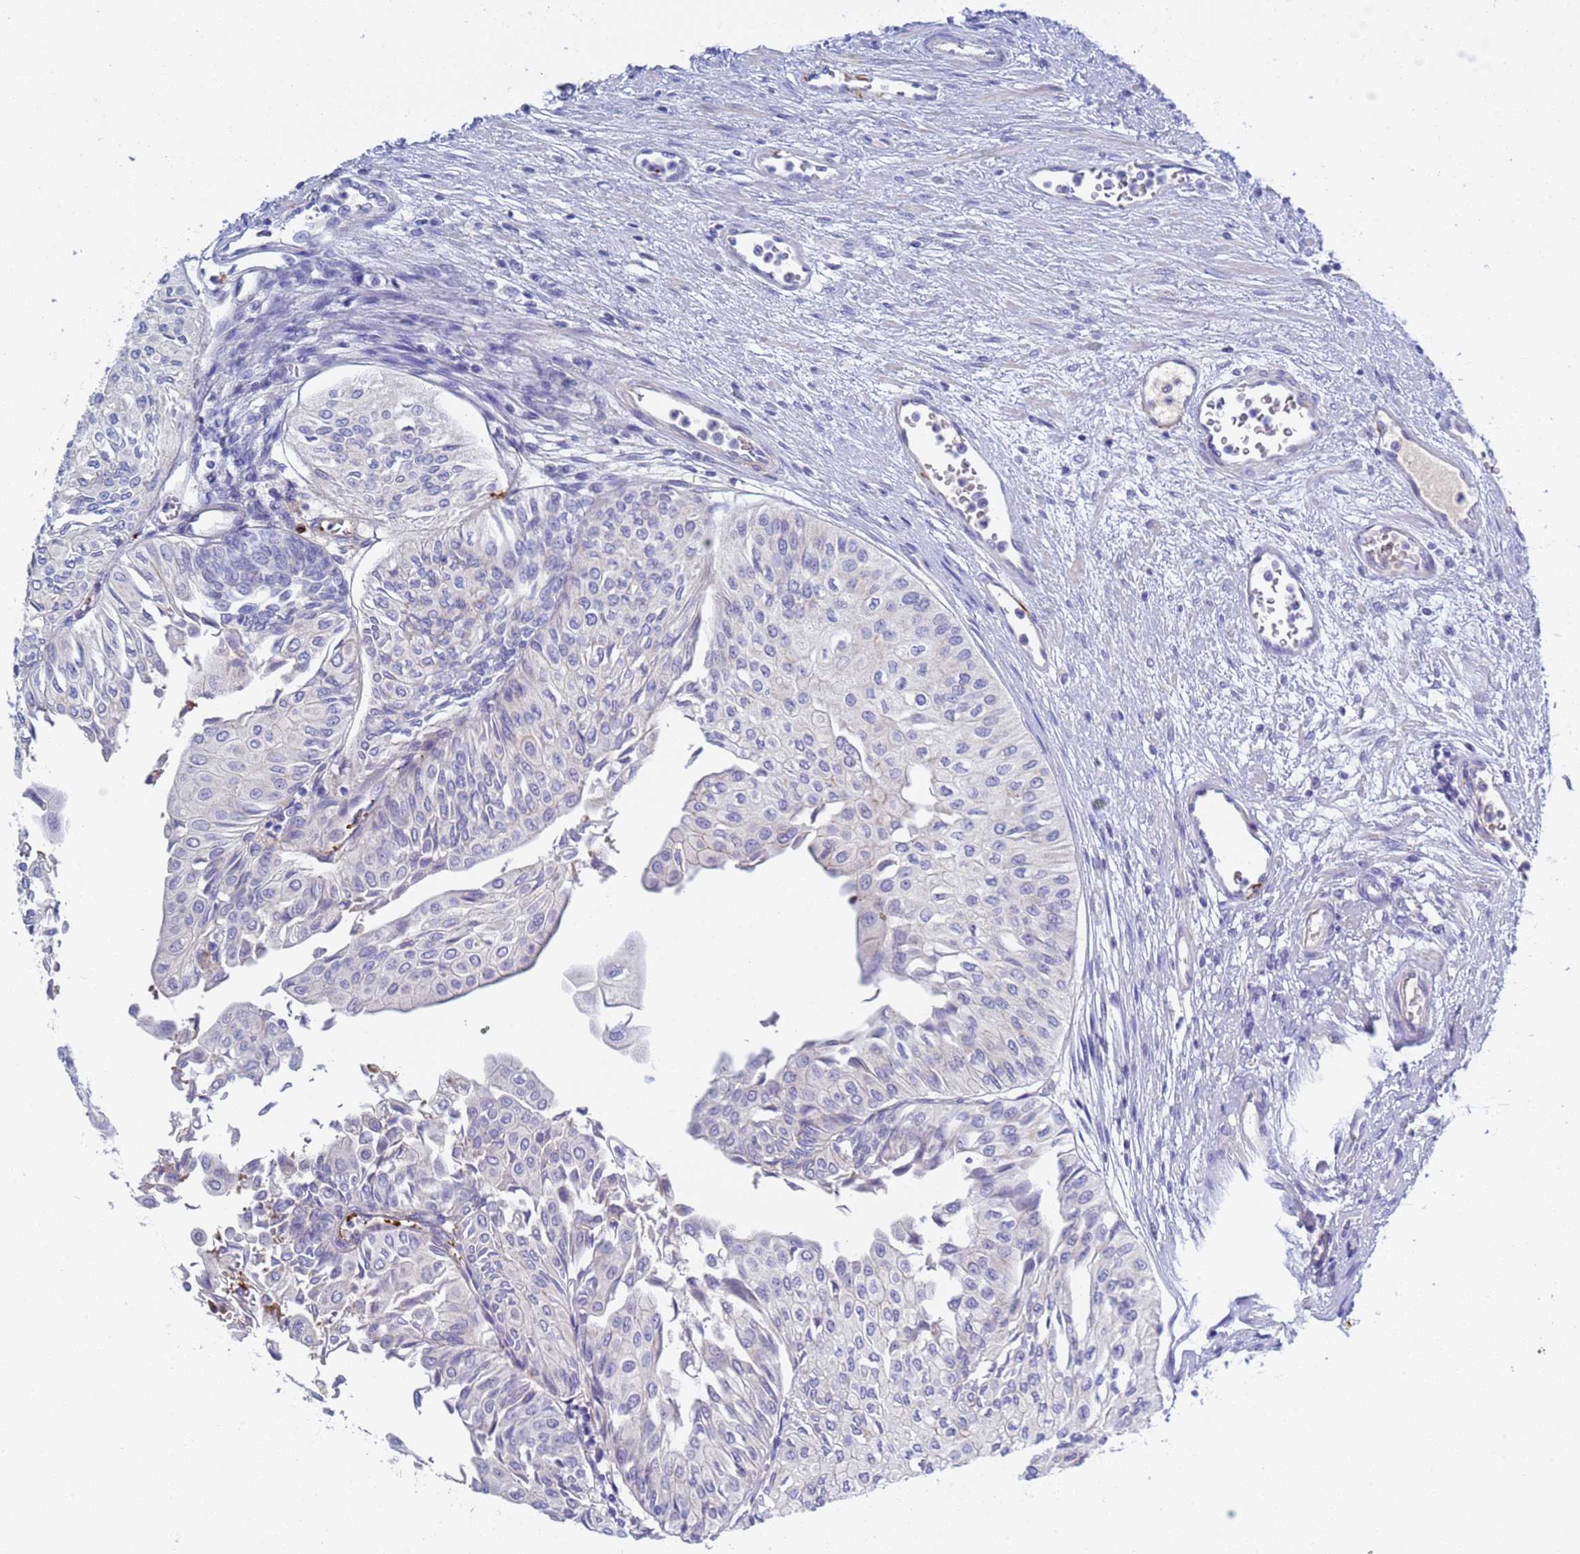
{"staining": {"intensity": "negative", "quantity": "none", "location": "none"}, "tissue": "urothelial cancer", "cell_type": "Tumor cells", "image_type": "cancer", "snomed": [{"axis": "morphology", "description": "Urothelial carcinoma, Low grade"}, {"axis": "topography", "description": "Urinary bladder"}], "caption": "Photomicrograph shows no significant protein expression in tumor cells of urothelial carcinoma (low-grade).", "gene": "C4orf46", "patient": {"sex": "male", "age": 67}}